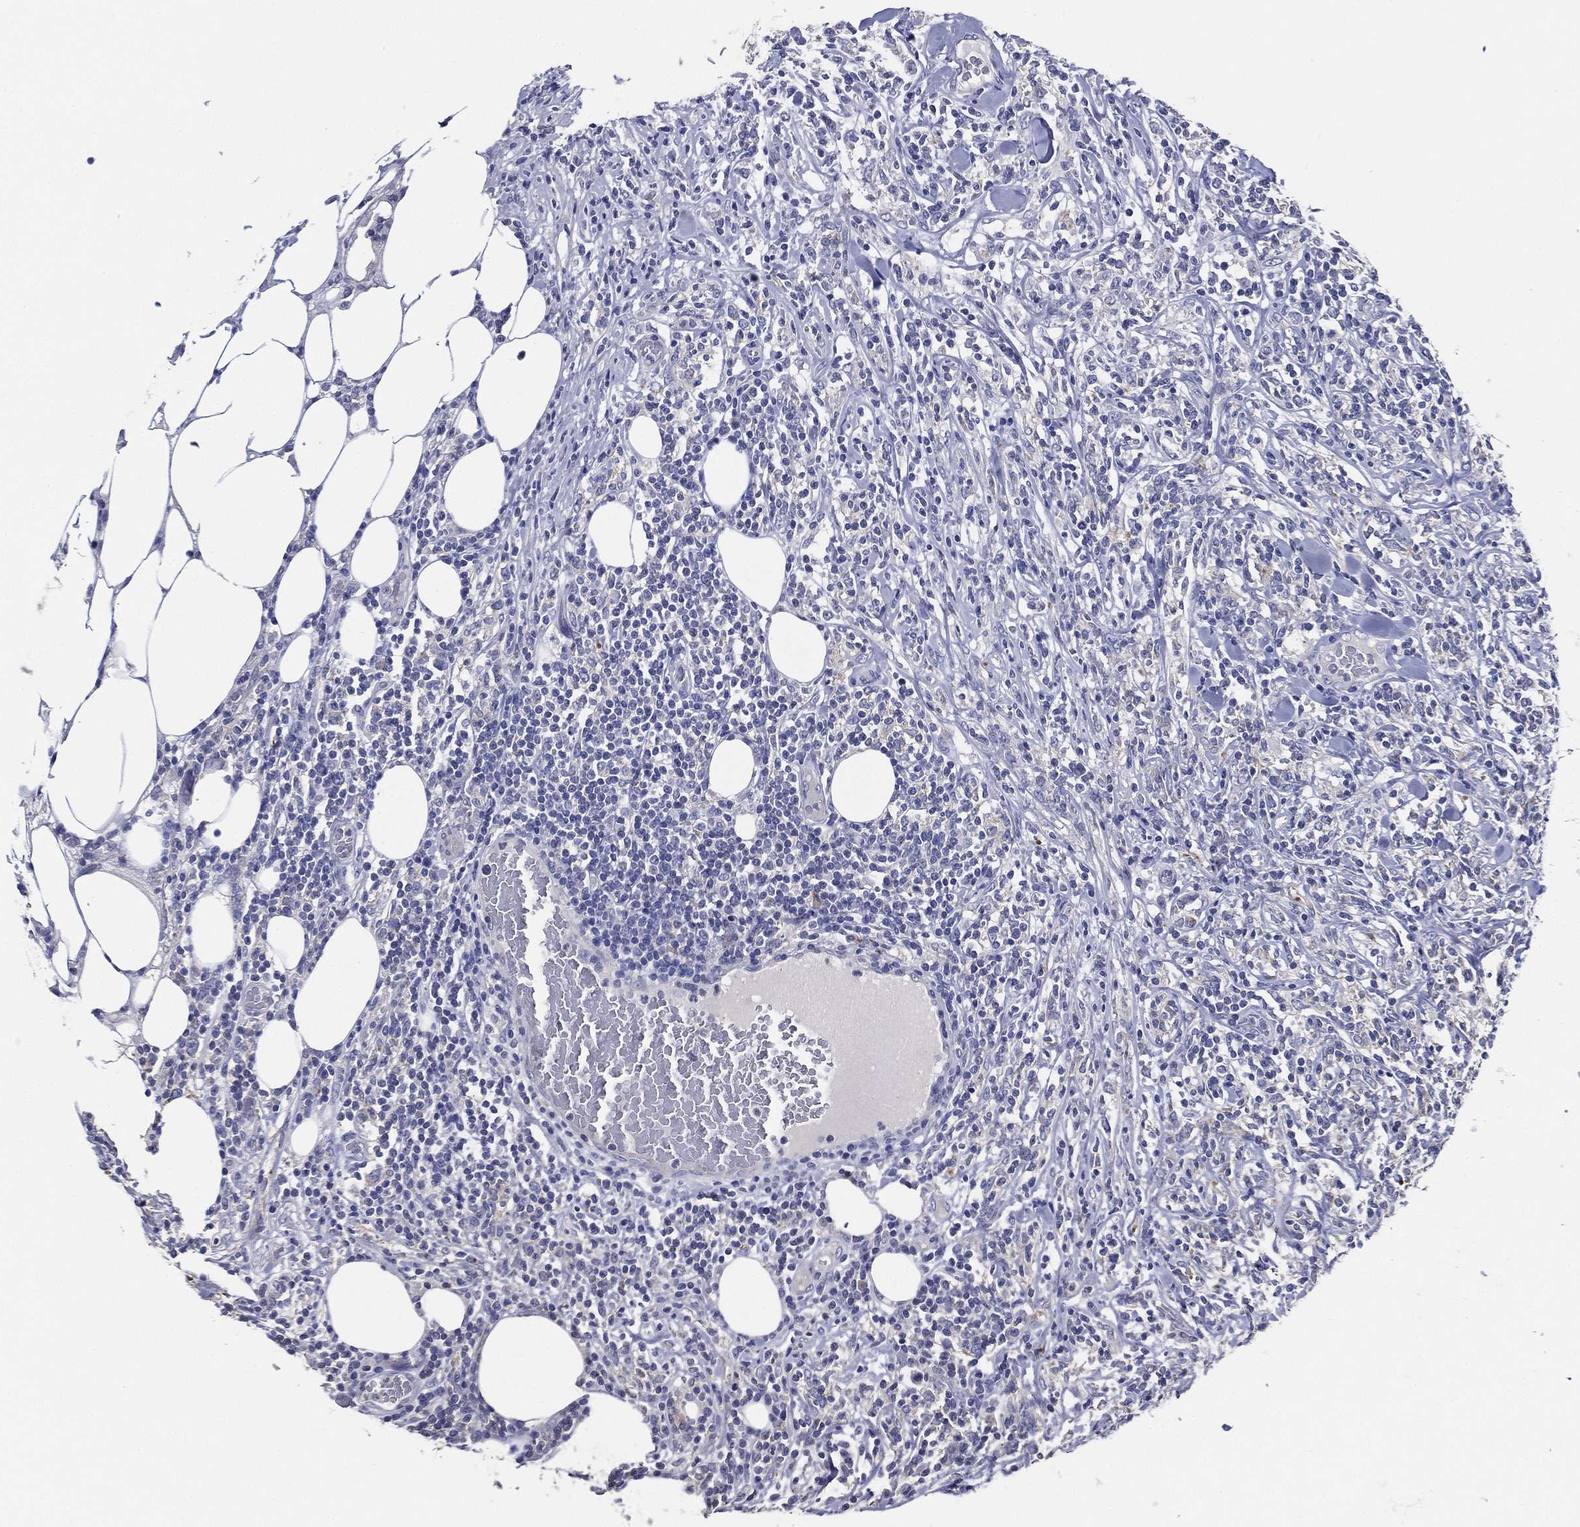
{"staining": {"intensity": "negative", "quantity": "none", "location": "none"}, "tissue": "lymphoma", "cell_type": "Tumor cells", "image_type": "cancer", "snomed": [{"axis": "morphology", "description": "Malignant lymphoma, non-Hodgkin's type, High grade"}, {"axis": "topography", "description": "Lymph node"}], "caption": "There is no significant positivity in tumor cells of high-grade malignant lymphoma, non-Hodgkin's type.", "gene": "TFAP2A", "patient": {"sex": "female", "age": 84}}